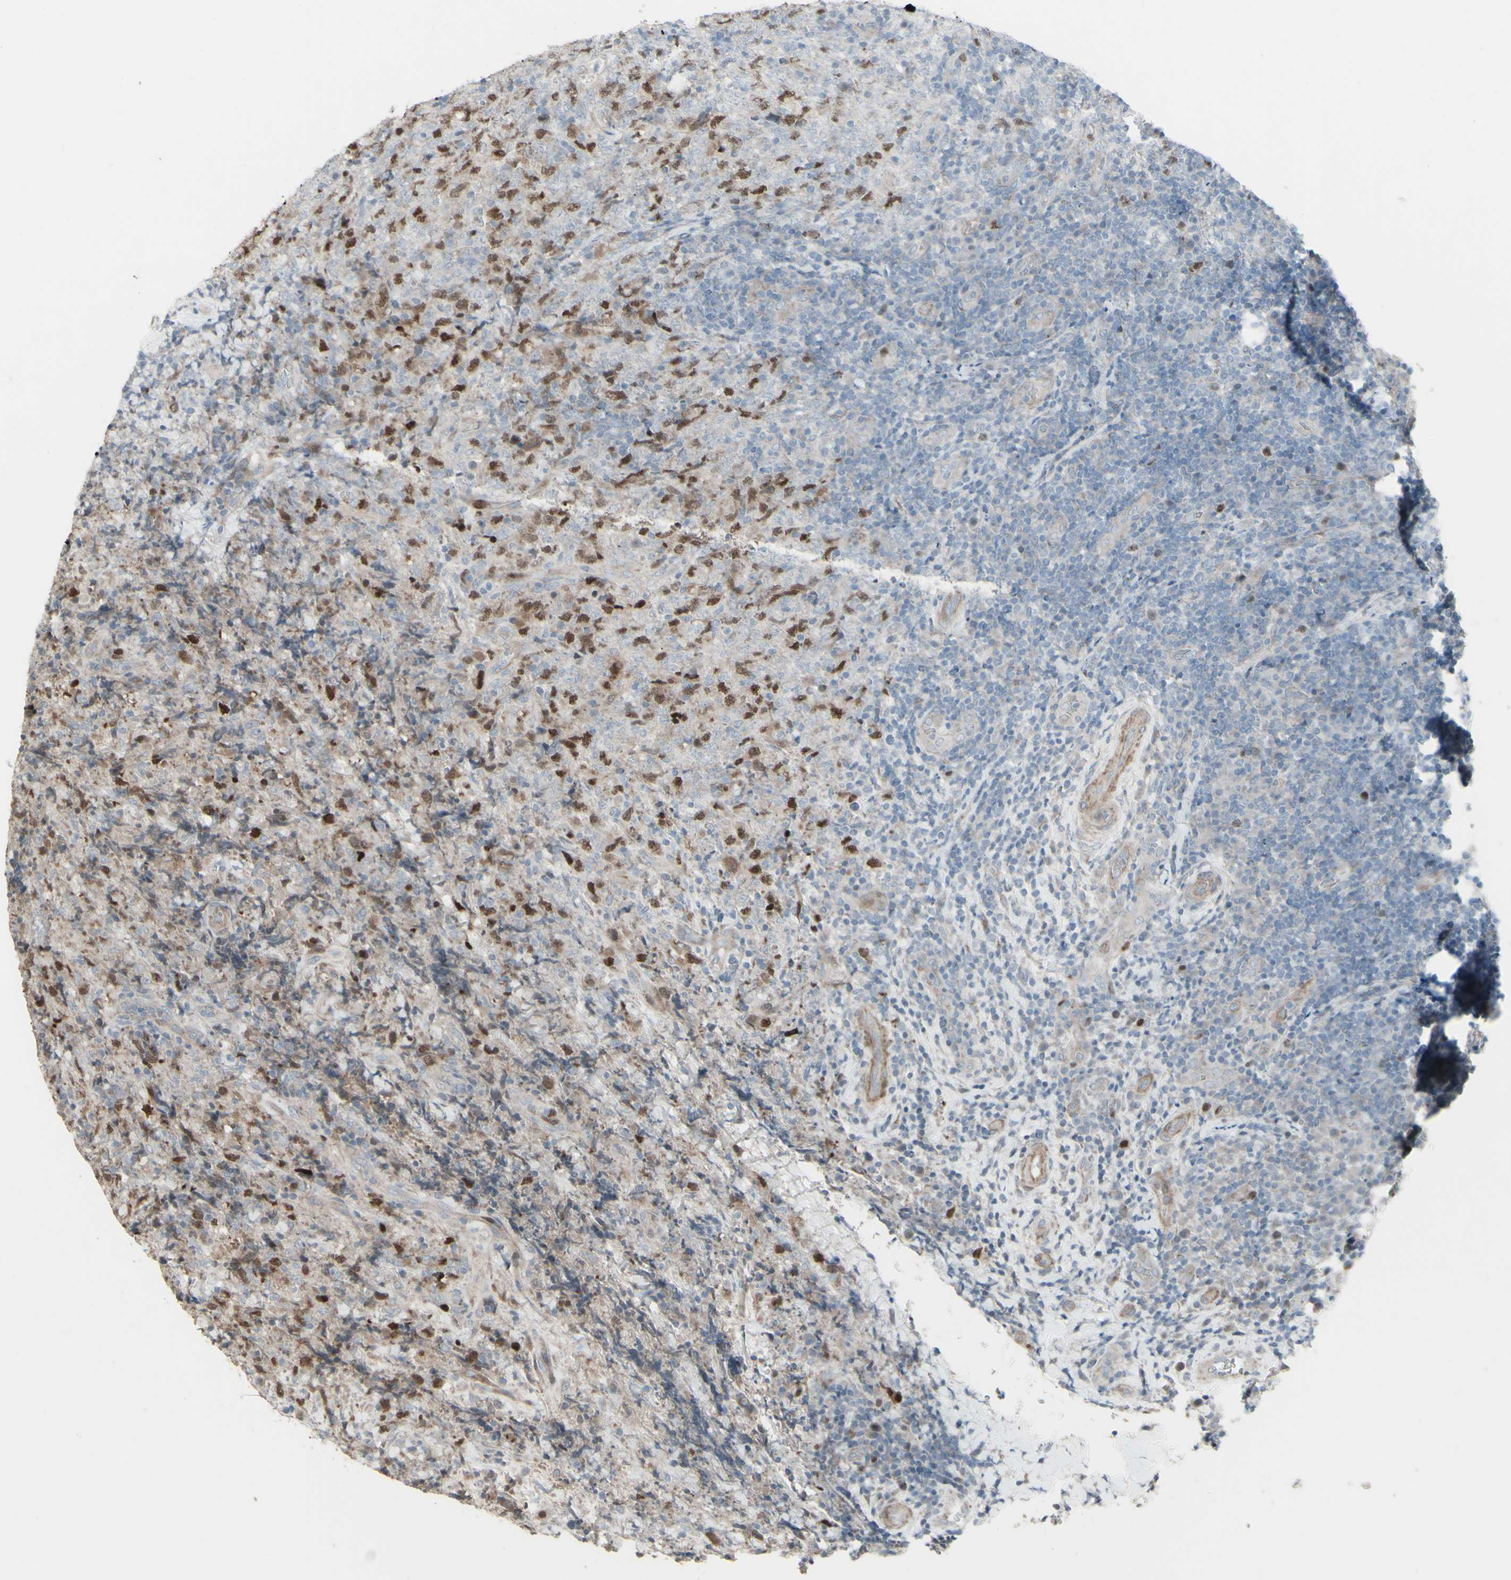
{"staining": {"intensity": "strong", "quantity": "<25%", "location": "nuclear"}, "tissue": "lymphoma", "cell_type": "Tumor cells", "image_type": "cancer", "snomed": [{"axis": "morphology", "description": "Malignant lymphoma, non-Hodgkin's type, High grade"}, {"axis": "topography", "description": "Tonsil"}], "caption": "Approximately <25% of tumor cells in human high-grade malignant lymphoma, non-Hodgkin's type reveal strong nuclear protein staining as visualized by brown immunohistochemical staining.", "gene": "GMNN", "patient": {"sex": "female", "age": 36}}